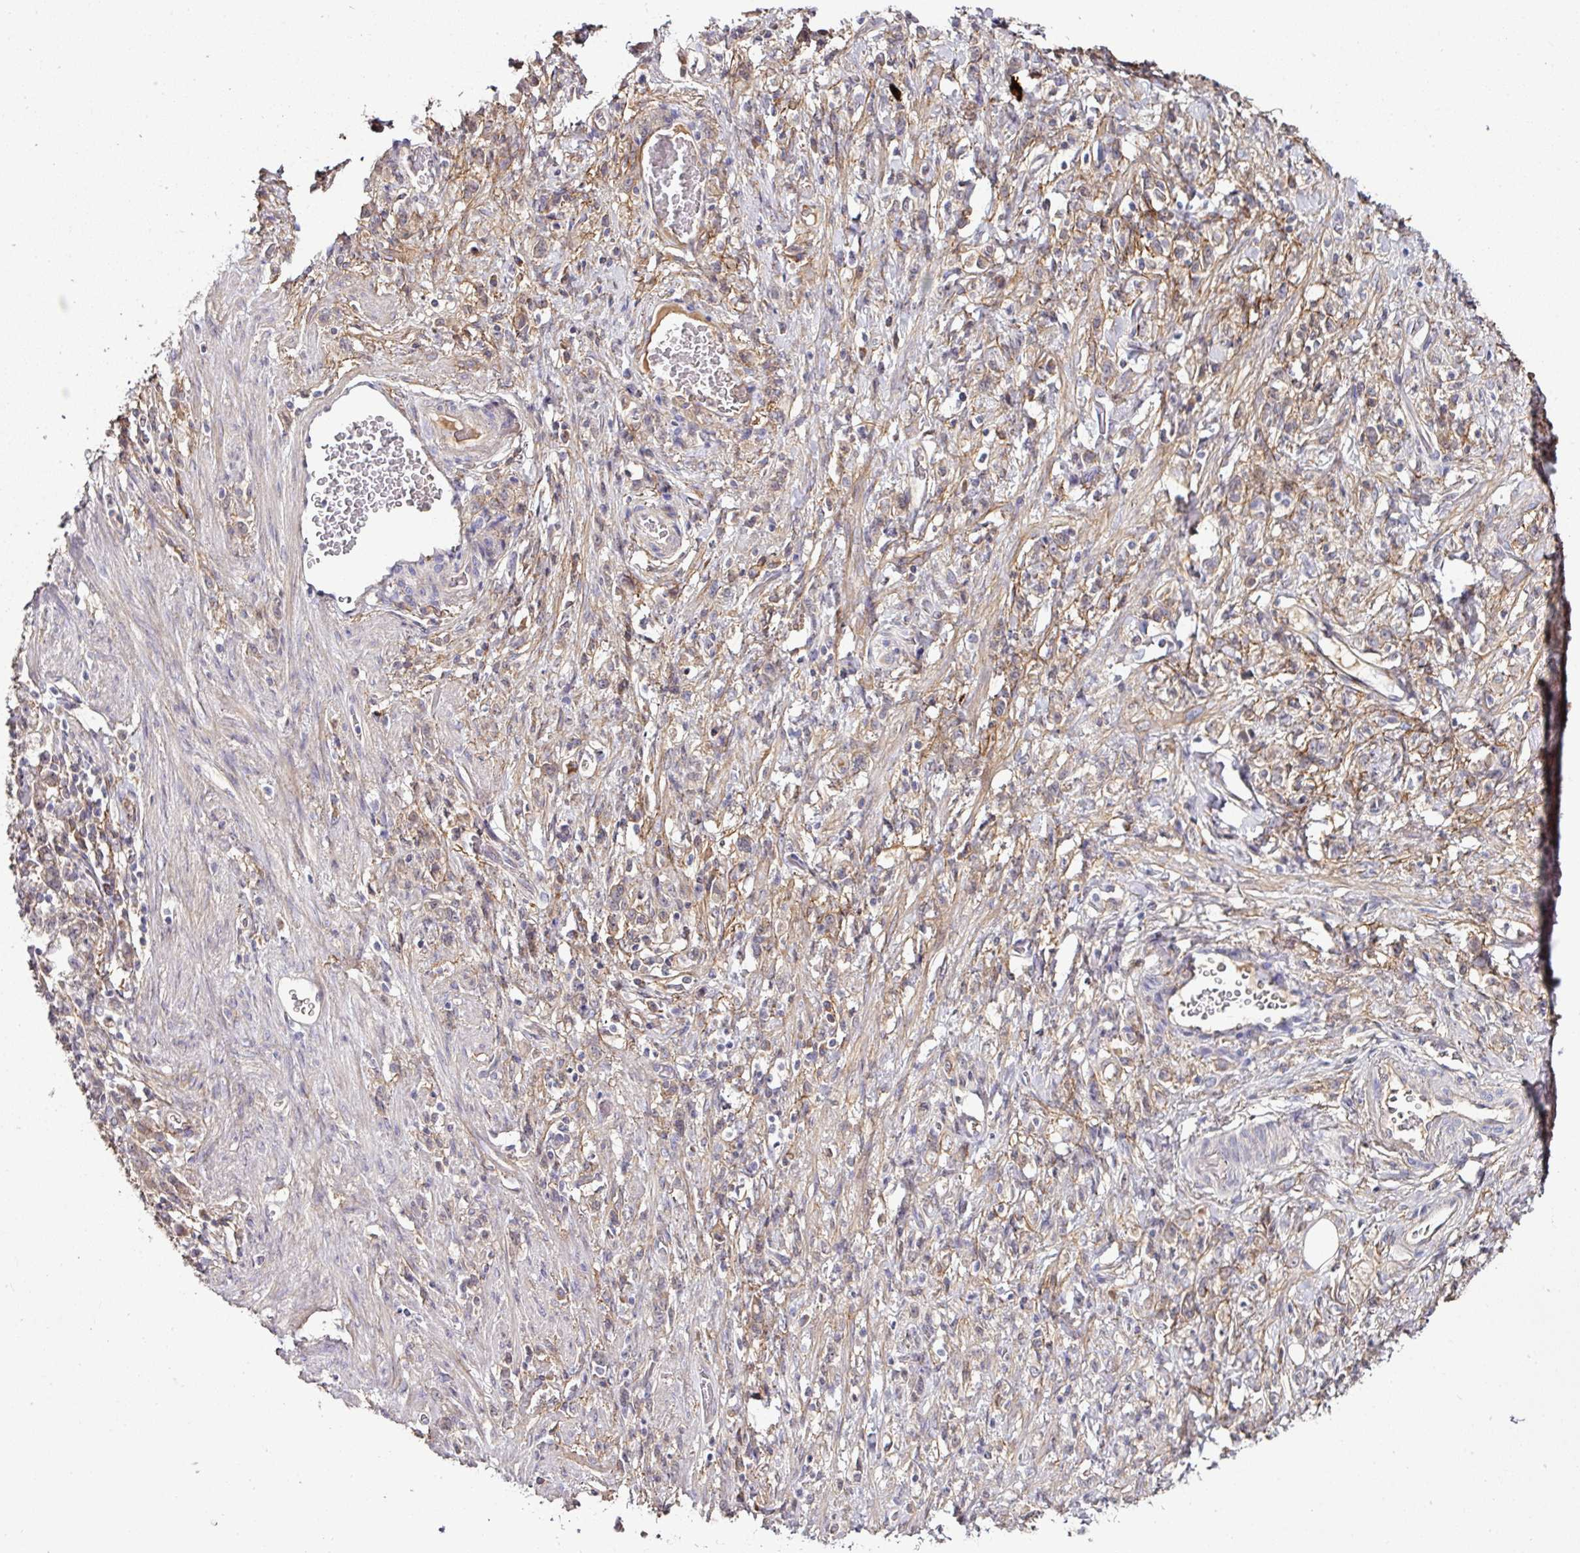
{"staining": {"intensity": "weak", "quantity": "25%-75%", "location": "cytoplasmic/membranous"}, "tissue": "stomach cancer", "cell_type": "Tumor cells", "image_type": "cancer", "snomed": [{"axis": "morphology", "description": "Adenocarcinoma, NOS"}, {"axis": "topography", "description": "Stomach"}], "caption": "Immunohistochemical staining of stomach cancer (adenocarcinoma) shows weak cytoplasmic/membranous protein expression in approximately 25%-75% of tumor cells. Nuclei are stained in blue.", "gene": "CTDSP2", "patient": {"sex": "male", "age": 77}}